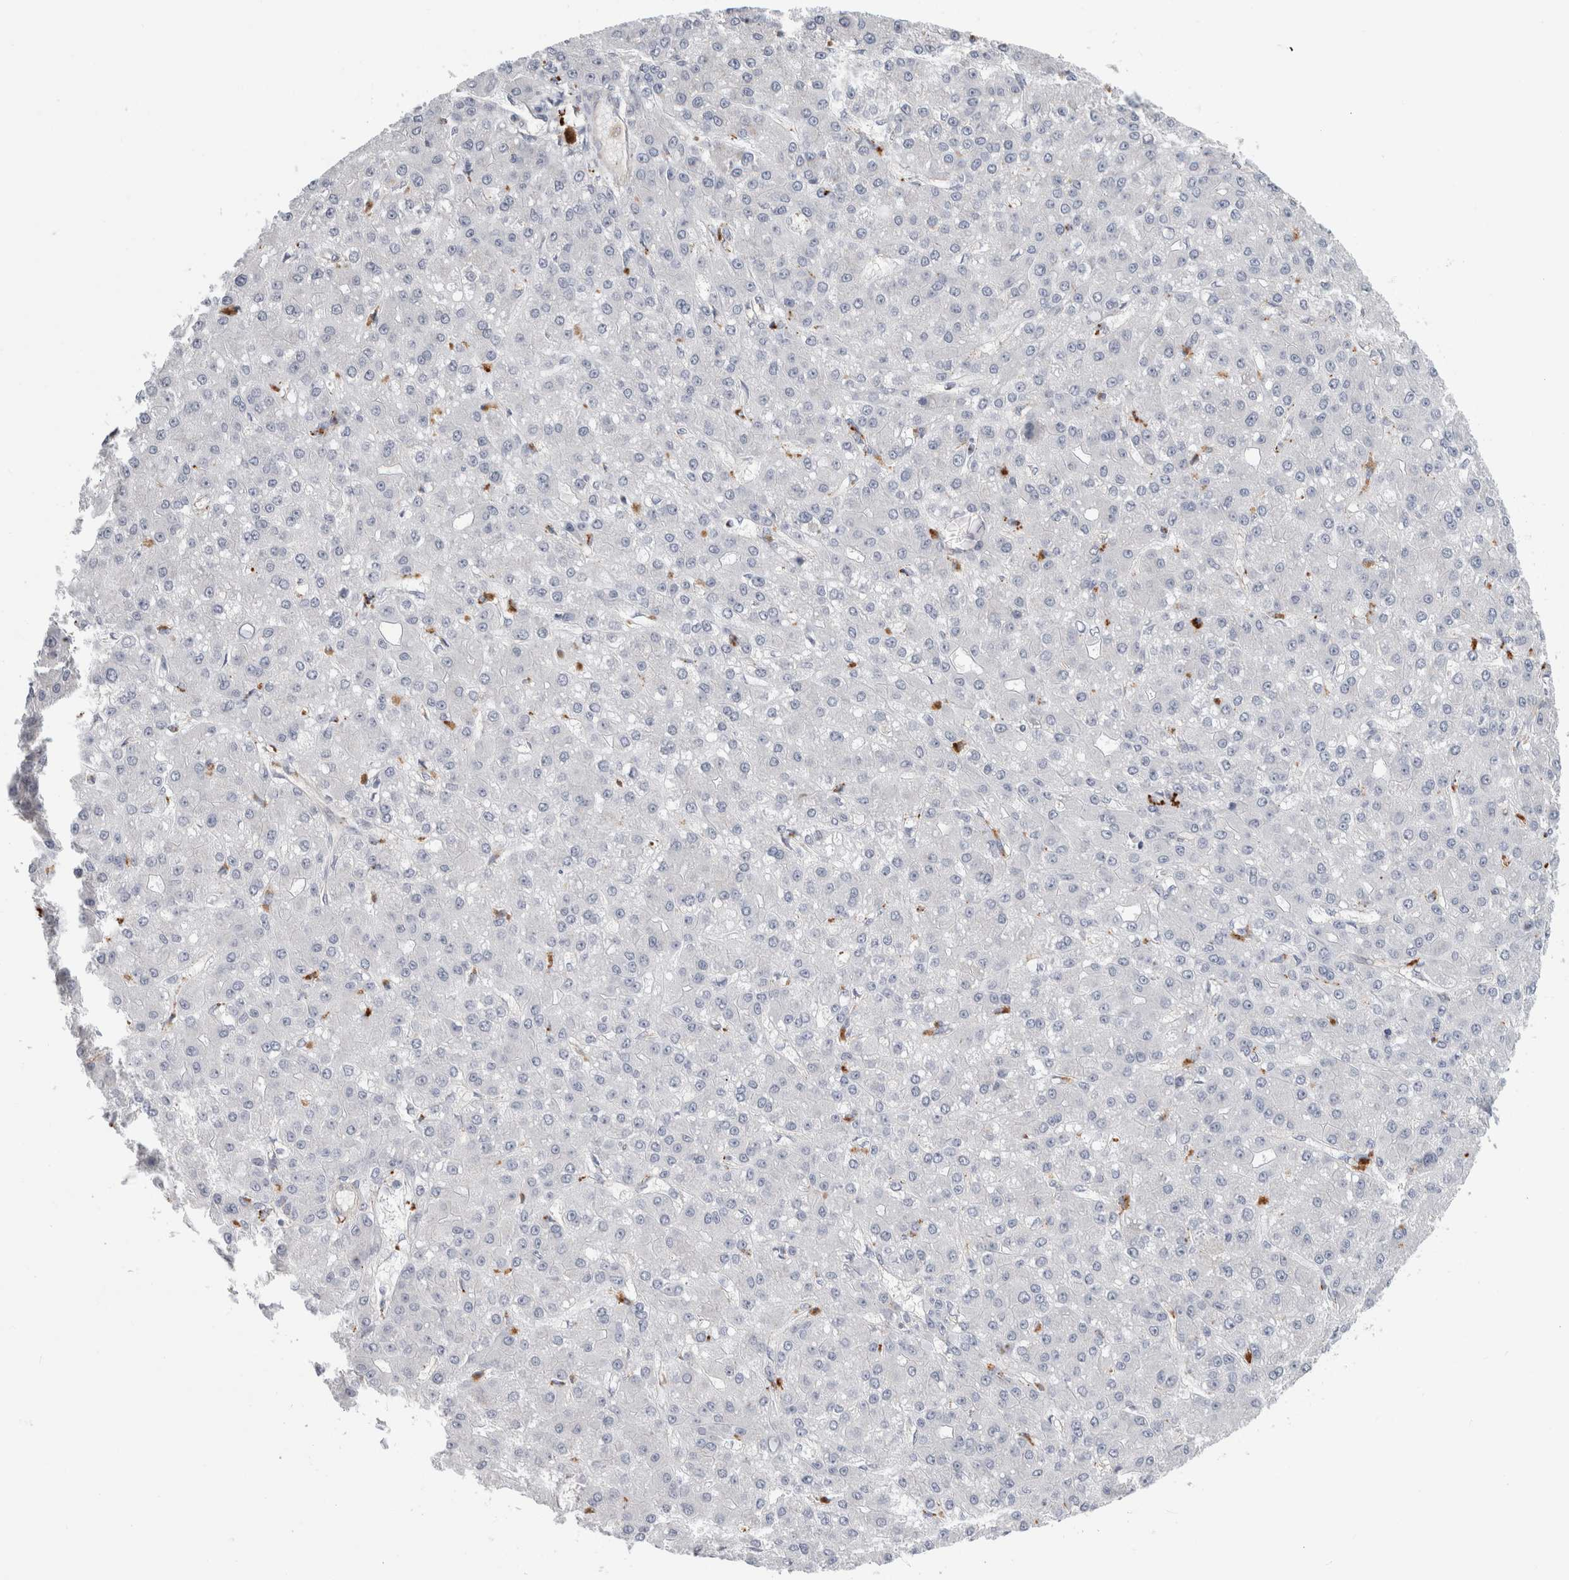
{"staining": {"intensity": "negative", "quantity": "none", "location": "none"}, "tissue": "liver cancer", "cell_type": "Tumor cells", "image_type": "cancer", "snomed": [{"axis": "morphology", "description": "Carcinoma, Hepatocellular, NOS"}, {"axis": "topography", "description": "Liver"}], "caption": "Liver cancer was stained to show a protein in brown. There is no significant positivity in tumor cells. (Stains: DAB (3,3'-diaminobenzidine) IHC with hematoxylin counter stain, Microscopy: brightfield microscopy at high magnification).", "gene": "ANKMY1", "patient": {"sex": "male", "age": 67}}